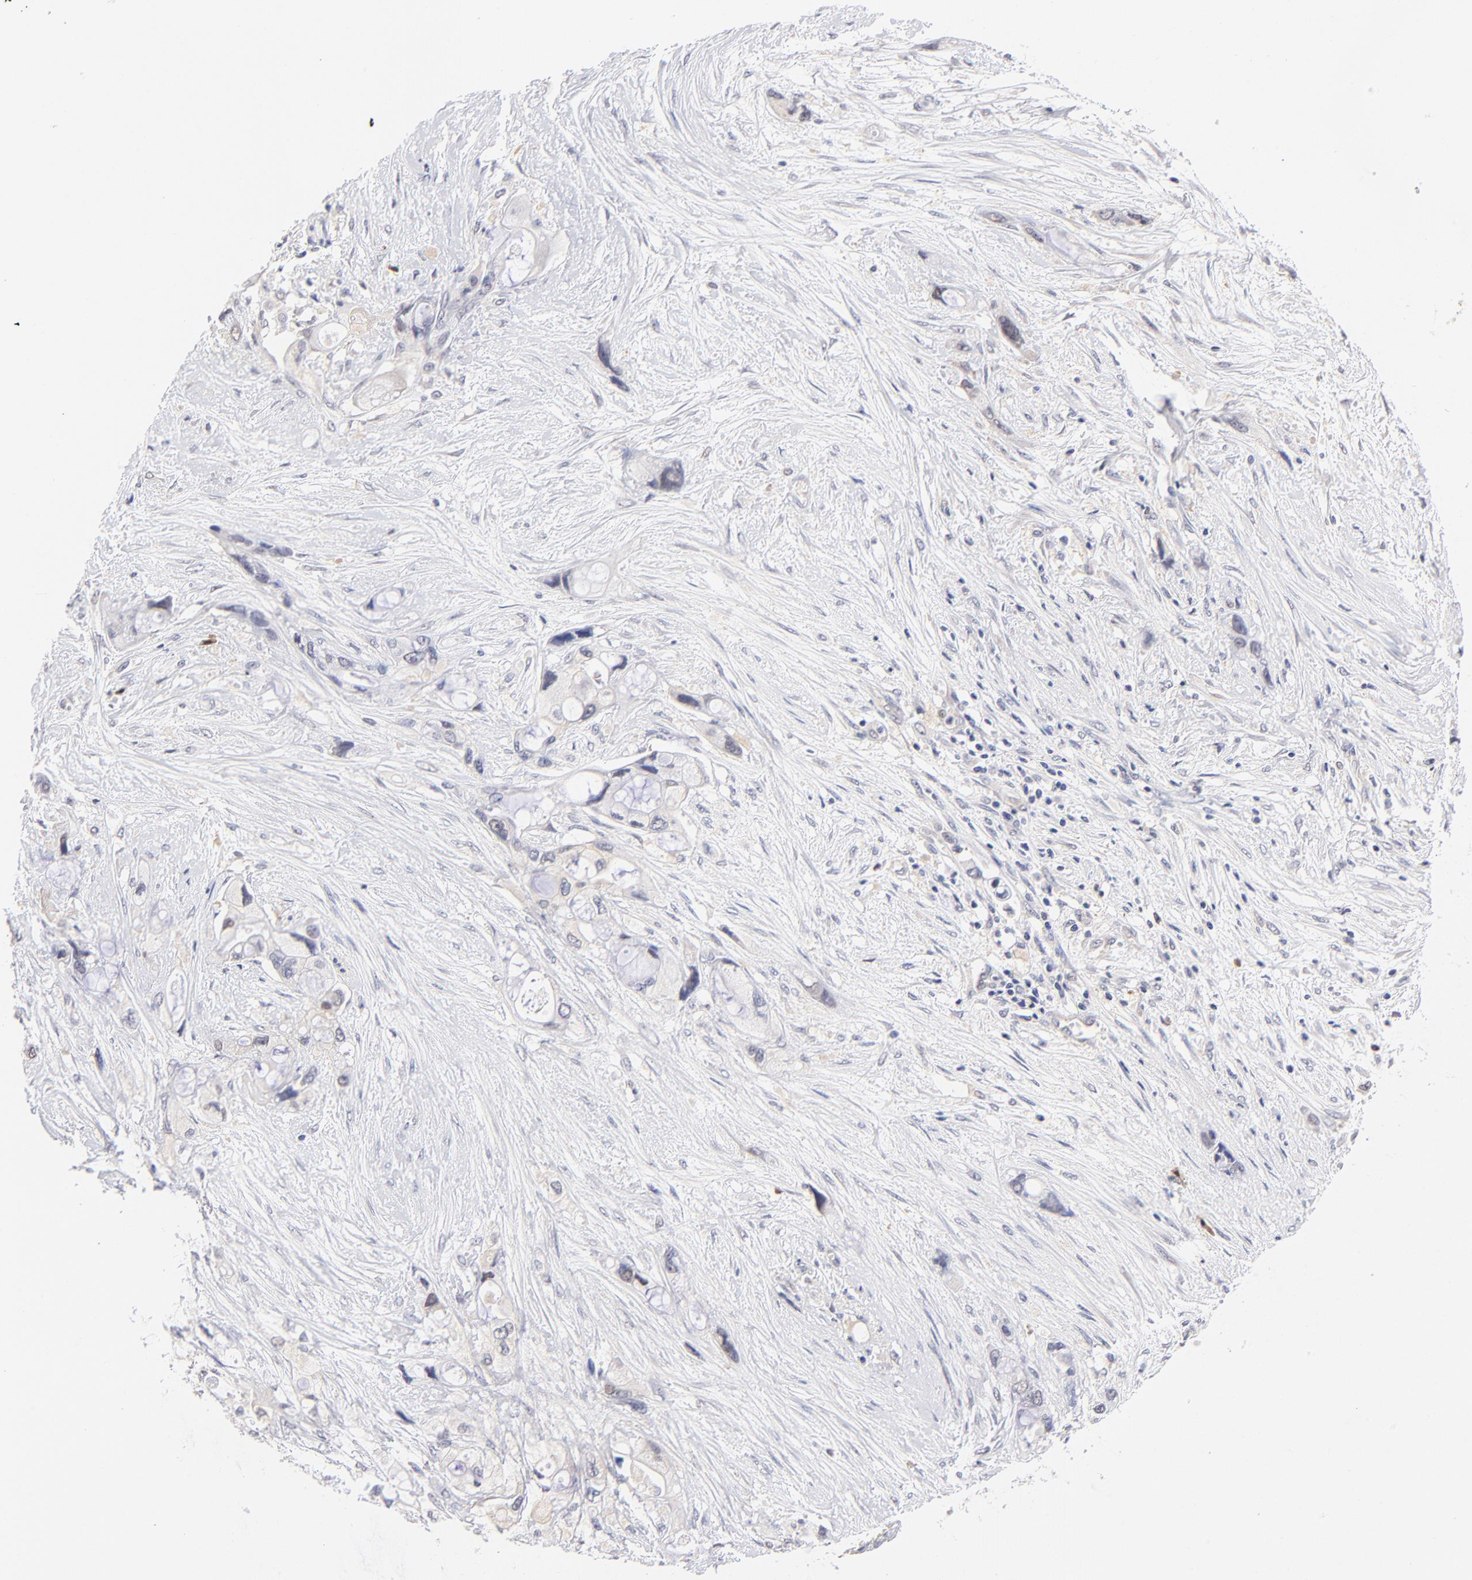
{"staining": {"intensity": "negative", "quantity": "none", "location": "none"}, "tissue": "pancreatic cancer", "cell_type": "Tumor cells", "image_type": "cancer", "snomed": [{"axis": "morphology", "description": "Adenocarcinoma, NOS"}, {"axis": "topography", "description": "Pancreas"}], "caption": "Immunohistochemistry (IHC) of pancreatic cancer (adenocarcinoma) exhibits no expression in tumor cells.", "gene": "ZNF155", "patient": {"sex": "female", "age": 59}}